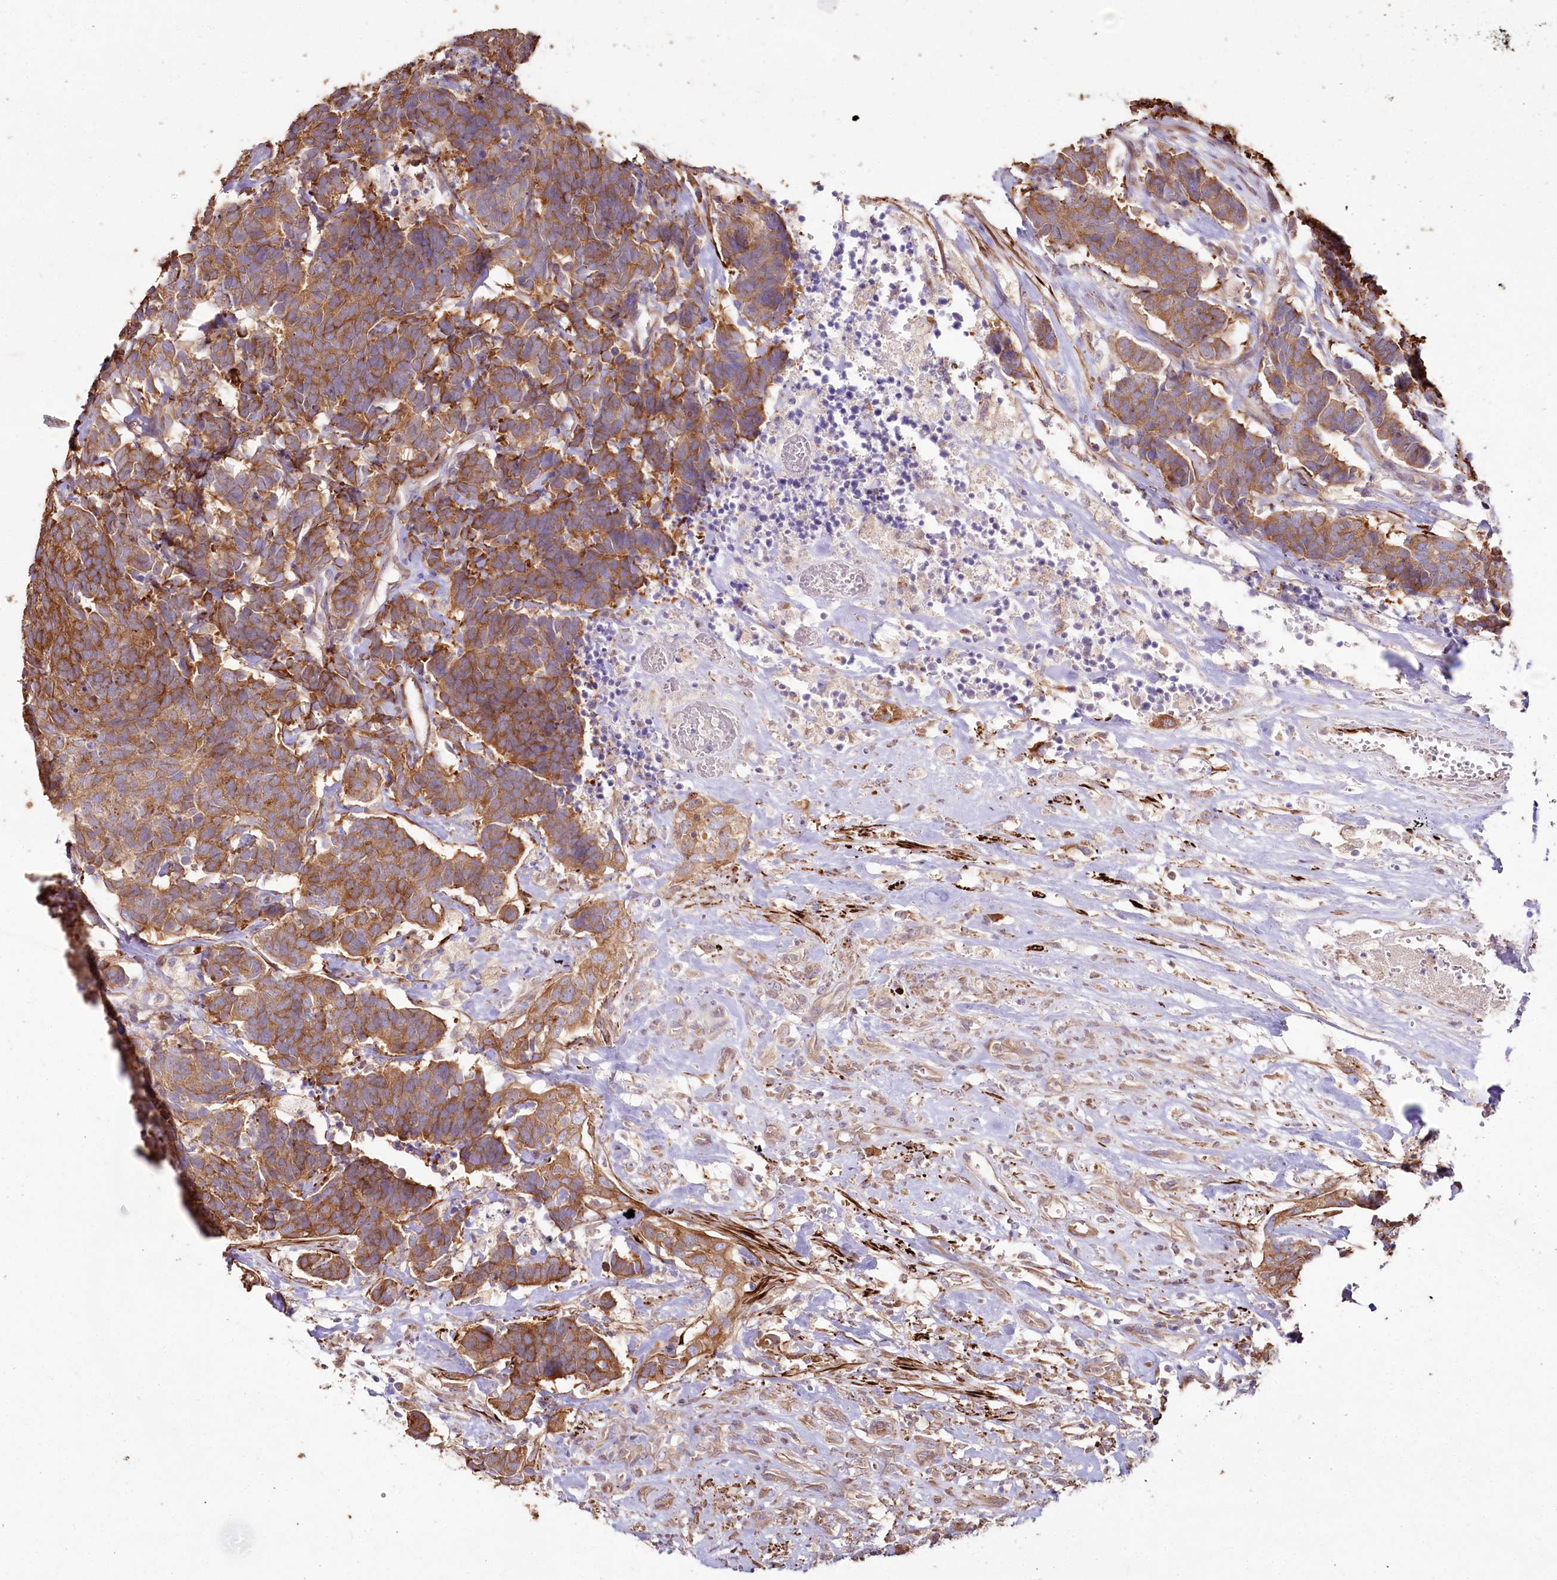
{"staining": {"intensity": "moderate", "quantity": ">75%", "location": "cytoplasmic/membranous"}, "tissue": "carcinoid", "cell_type": "Tumor cells", "image_type": "cancer", "snomed": [{"axis": "morphology", "description": "Carcinoma, NOS"}, {"axis": "morphology", "description": "Carcinoid, malignant, NOS"}, {"axis": "topography", "description": "Urinary bladder"}], "caption": "An immunohistochemistry (IHC) image of neoplastic tissue is shown. Protein staining in brown shows moderate cytoplasmic/membranous positivity in carcinoid within tumor cells. (IHC, brightfield microscopy, high magnification).", "gene": "SUMF1", "patient": {"sex": "male", "age": 57}}